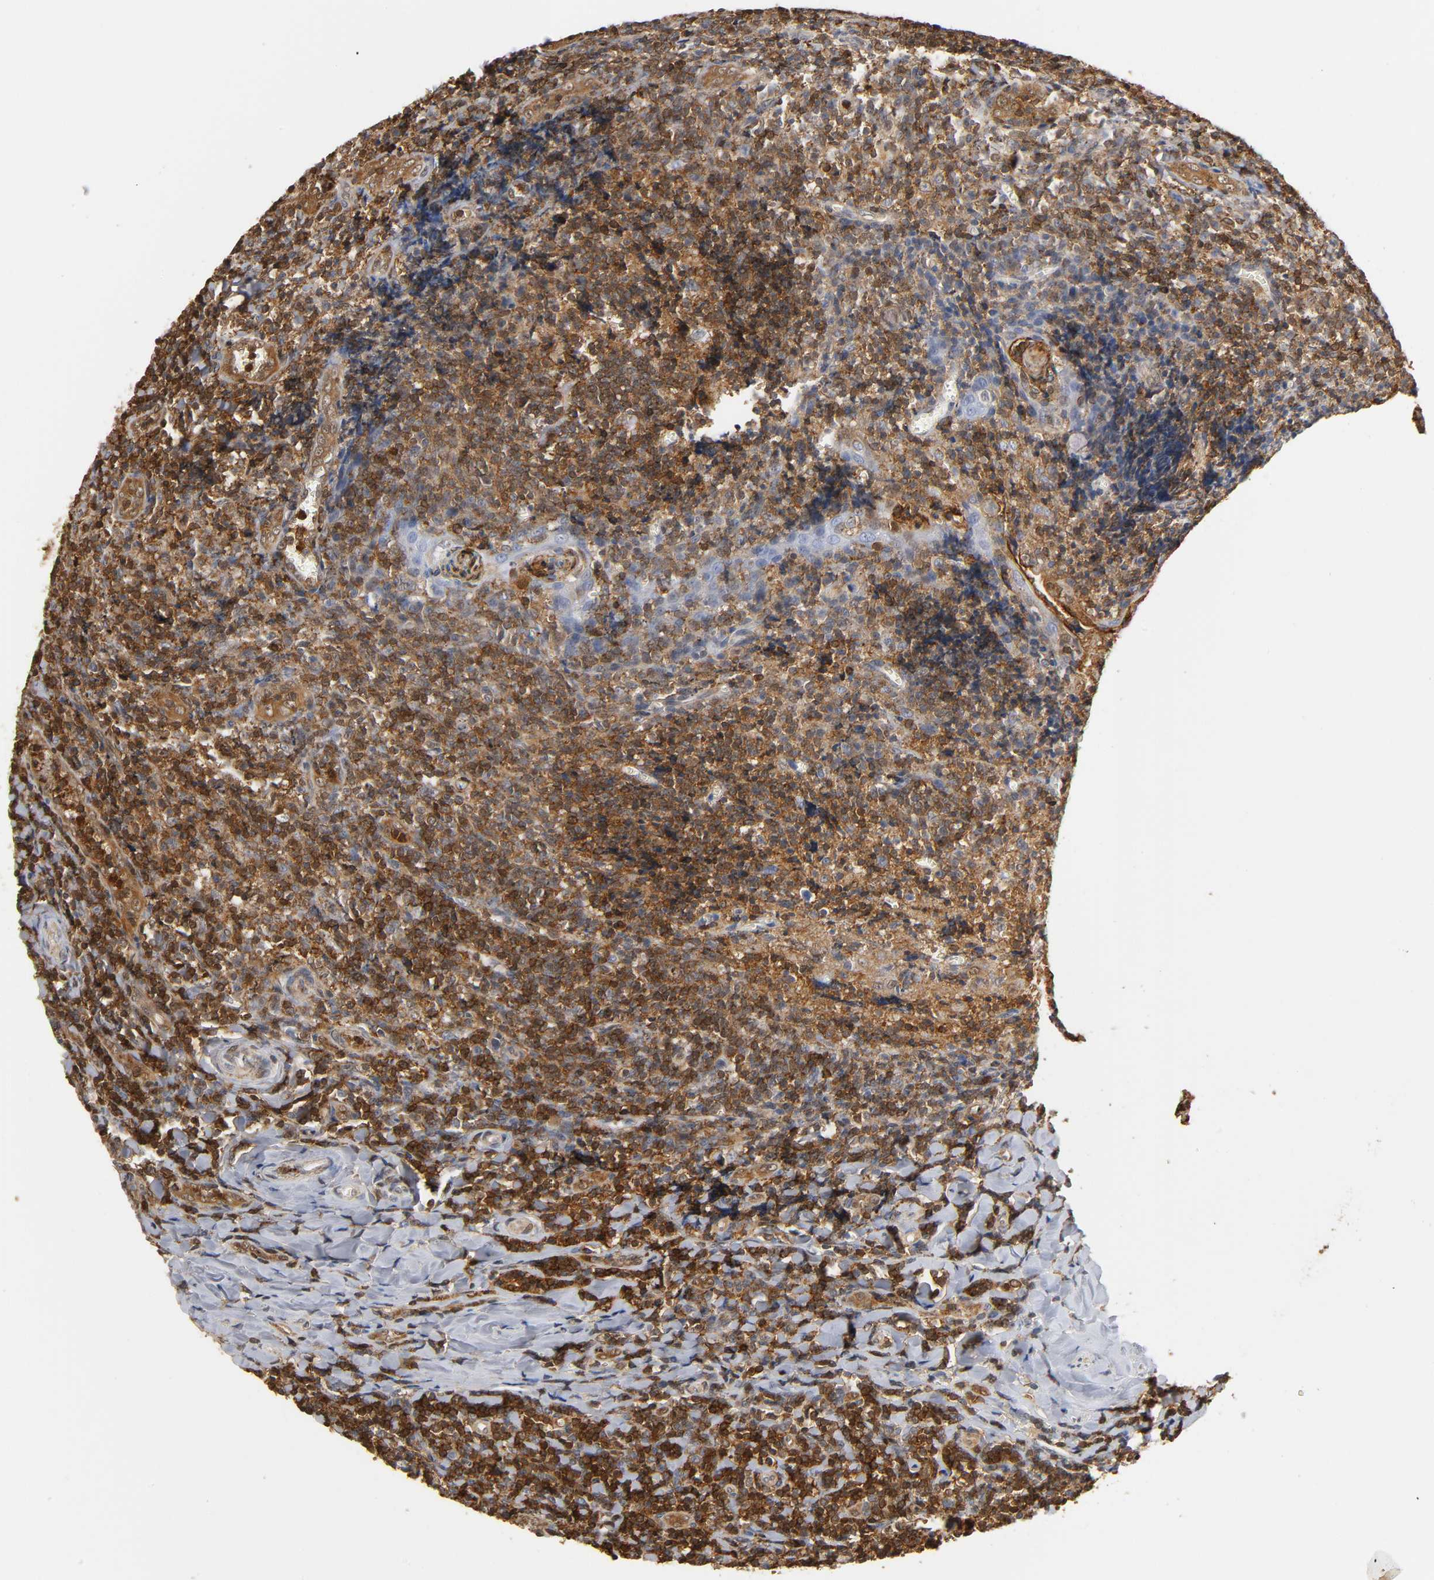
{"staining": {"intensity": "weak", "quantity": ">75%", "location": "cytoplasmic/membranous"}, "tissue": "tonsil", "cell_type": "Germinal center cells", "image_type": "normal", "snomed": [{"axis": "morphology", "description": "Normal tissue, NOS"}, {"axis": "topography", "description": "Tonsil"}], "caption": "IHC (DAB) staining of benign human tonsil exhibits weak cytoplasmic/membranous protein positivity in about >75% of germinal center cells.", "gene": "ANXA11", "patient": {"sex": "male", "age": 20}}